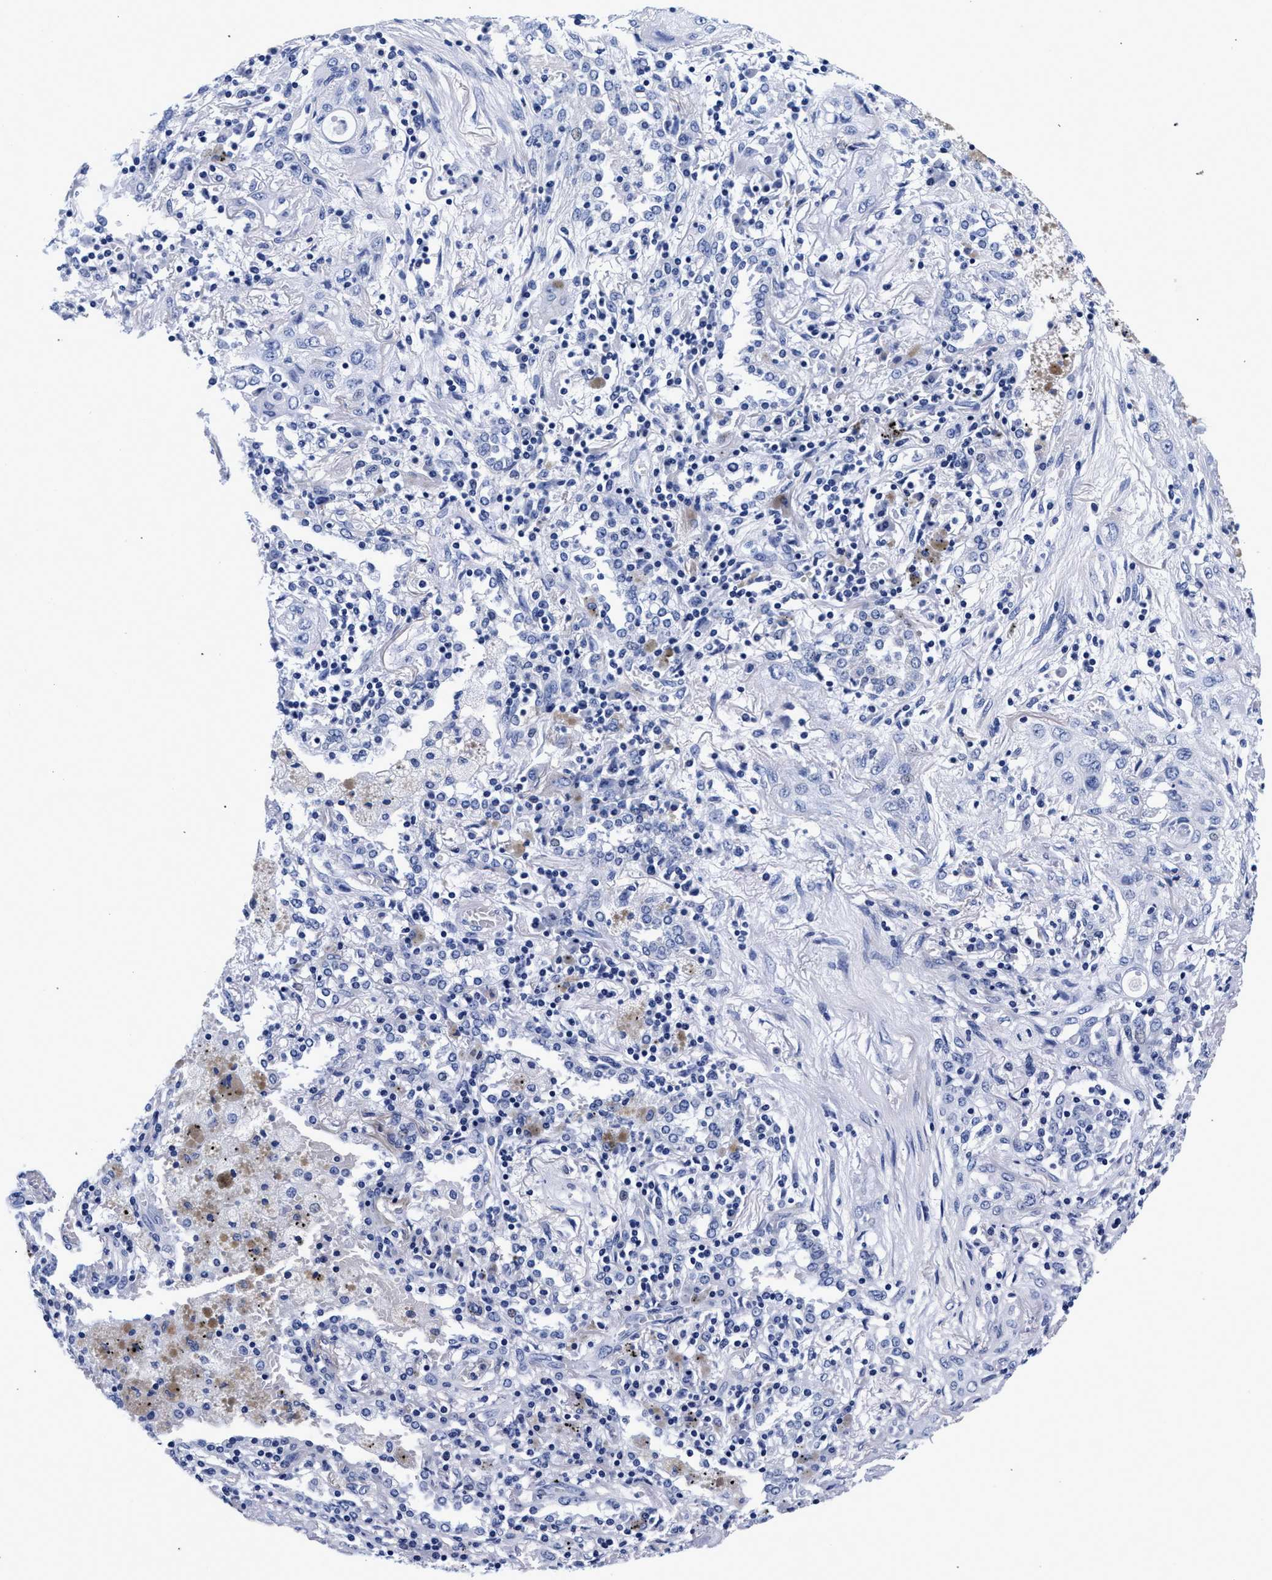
{"staining": {"intensity": "negative", "quantity": "none", "location": "none"}, "tissue": "lung cancer", "cell_type": "Tumor cells", "image_type": "cancer", "snomed": [{"axis": "morphology", "description": "Squamous cell carcinoma, NOS"}, {"axis": "topography", "description": "Lung"}], "caption": "The image shows no significant expression in tumor cells of lung squamous cell carcinoma.", "gene": "RAB3B", "patient": {"sex": "female", "age": 47}}